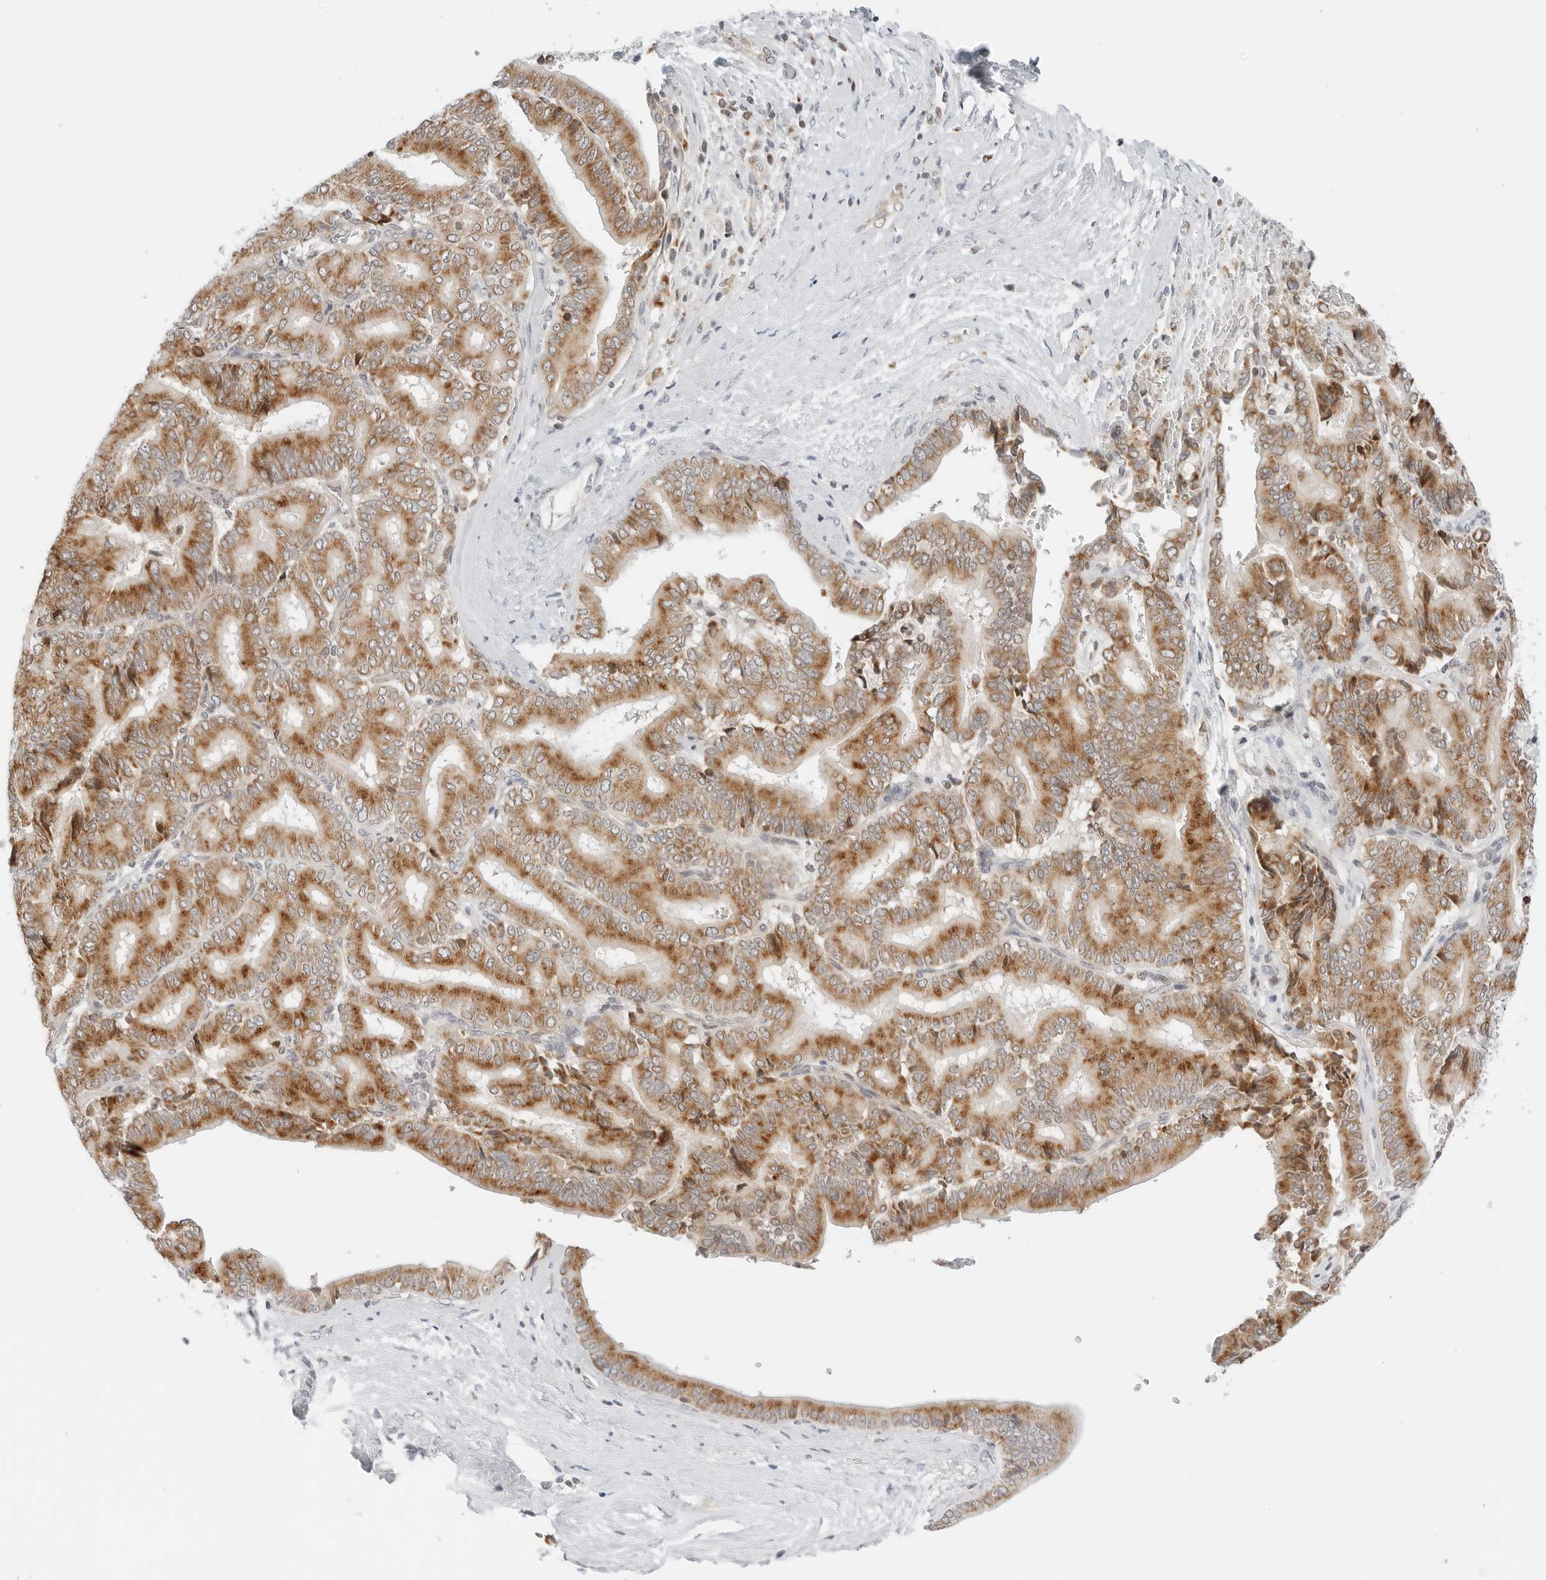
{"staining": {"intensity": "moderate", "quantity": ">75%", "location": "cytoplasmic/membranous"}, "tissue": "liver cancer", "cell_type": "Tumor cells", "image_type": "cancer", "snomed": [{"axis": "morphology", "description": "Cholangiocarcinoma"}, {"axis": "topography", "description": "Liver"}], "caption": "About >75% of tumor cells in human cholangiocarcinoma (liver) show moderate cytoplasmic/membranous protein positivity as visualized by brown immunohistochemical staining.", "gene": "DYRK4", "patient": {"sex": "female", "age": 75}}